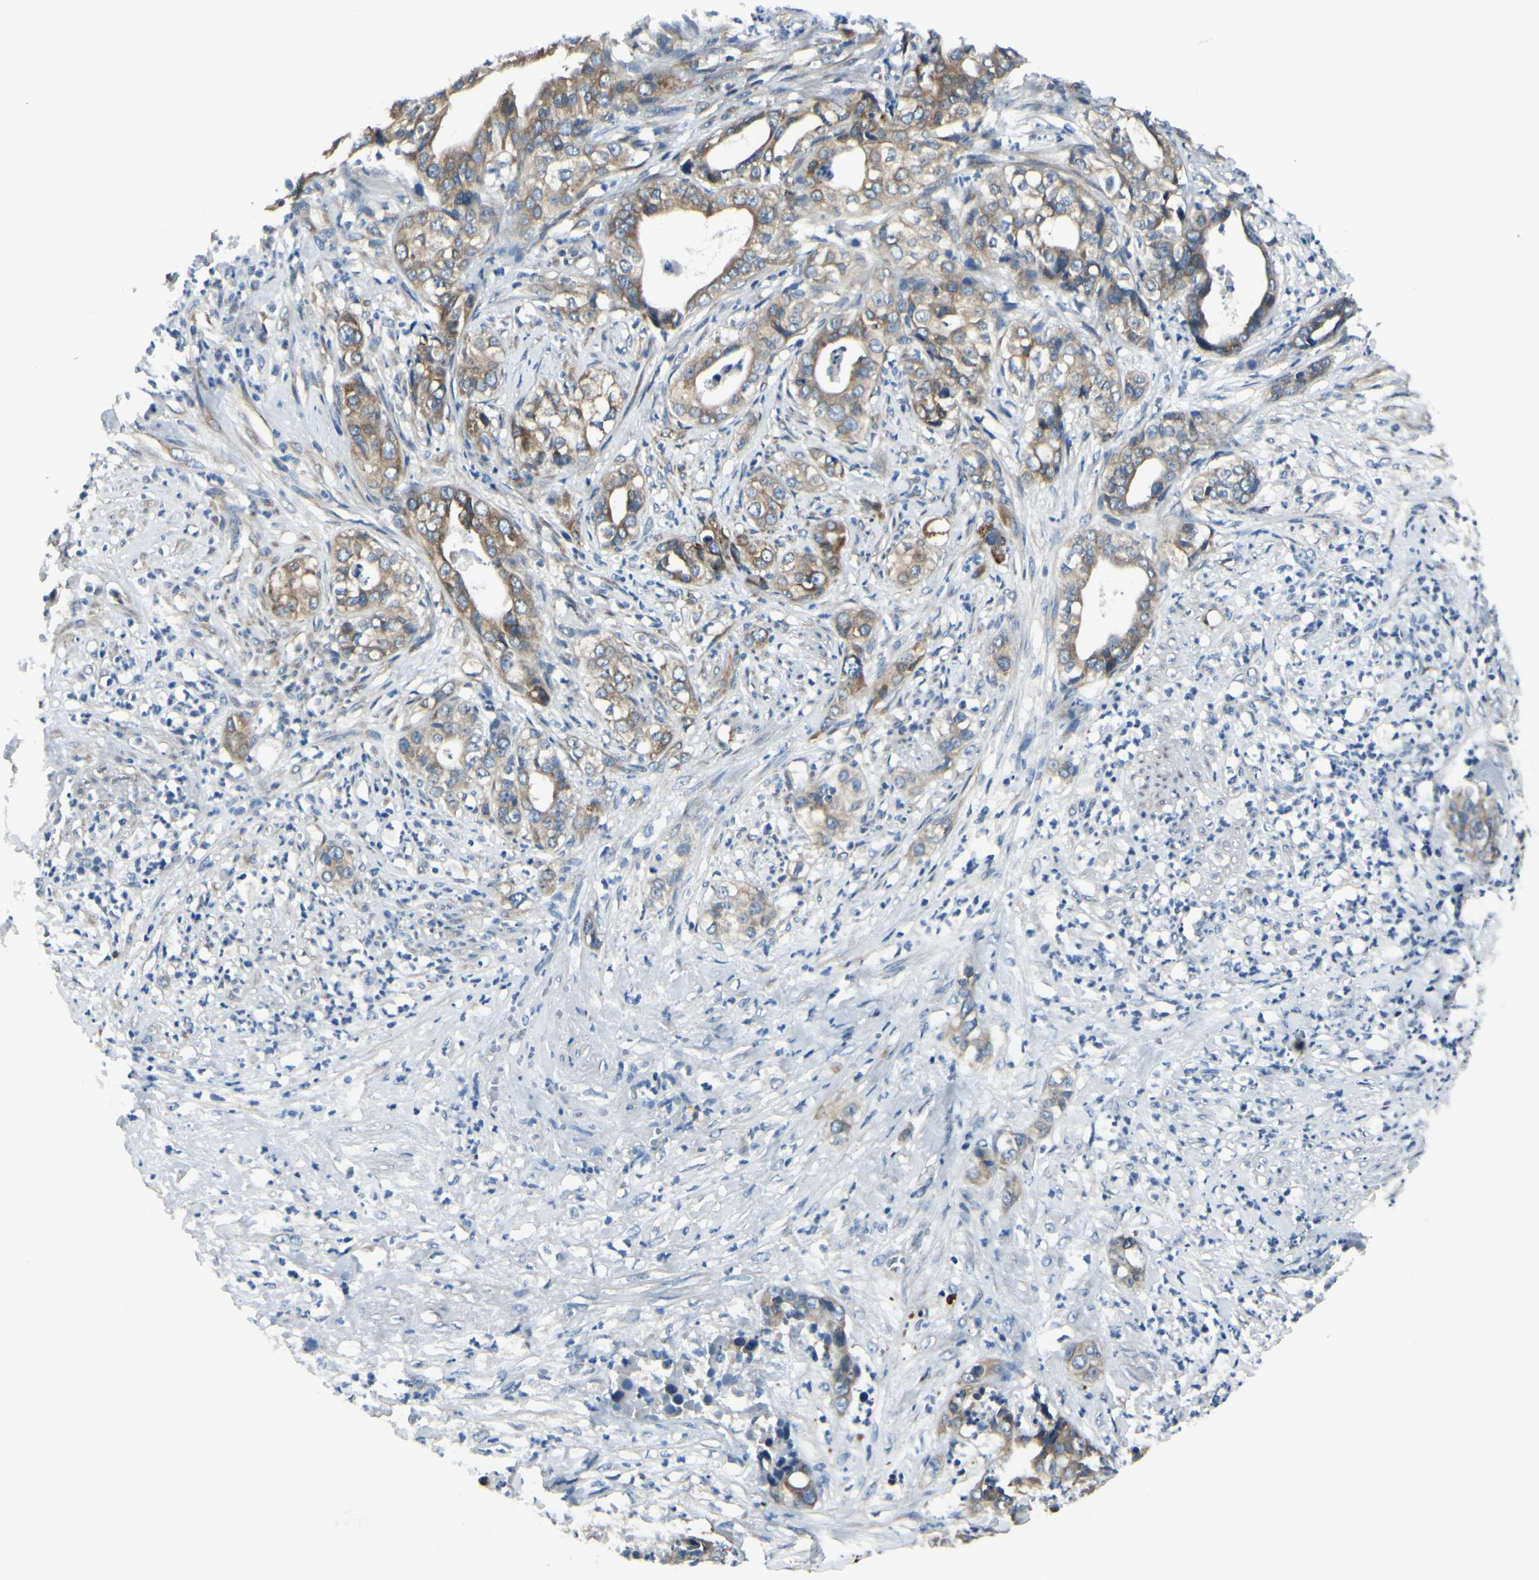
{"staining": {"intensity": "moderate", "quantity": ">75%", "location": "cytoplasmic/membranous"}, "tissue": "liver cancer", "cell_type": "Tumor cells", "image_type": "cancer", "snomed": [{"axis": "morphology", "description": "Cholangiocarcinoma"}, {"axis": "topography", "description": "Liver"}], "caption": "Moderate cytoplasmic/membranous protein expression is seen in approximately >75% of tumor cells in cholangiocarcinoma (liver). The staining was performed using DAB (3,3'-diaminobenzidine) to visualize the protein expression in brown, while the nuclei were stained in blue with hematoxylin (Magnification: 20x).", "gene": "SELENOS", "patient": {"sex": "female", "age": 61}}